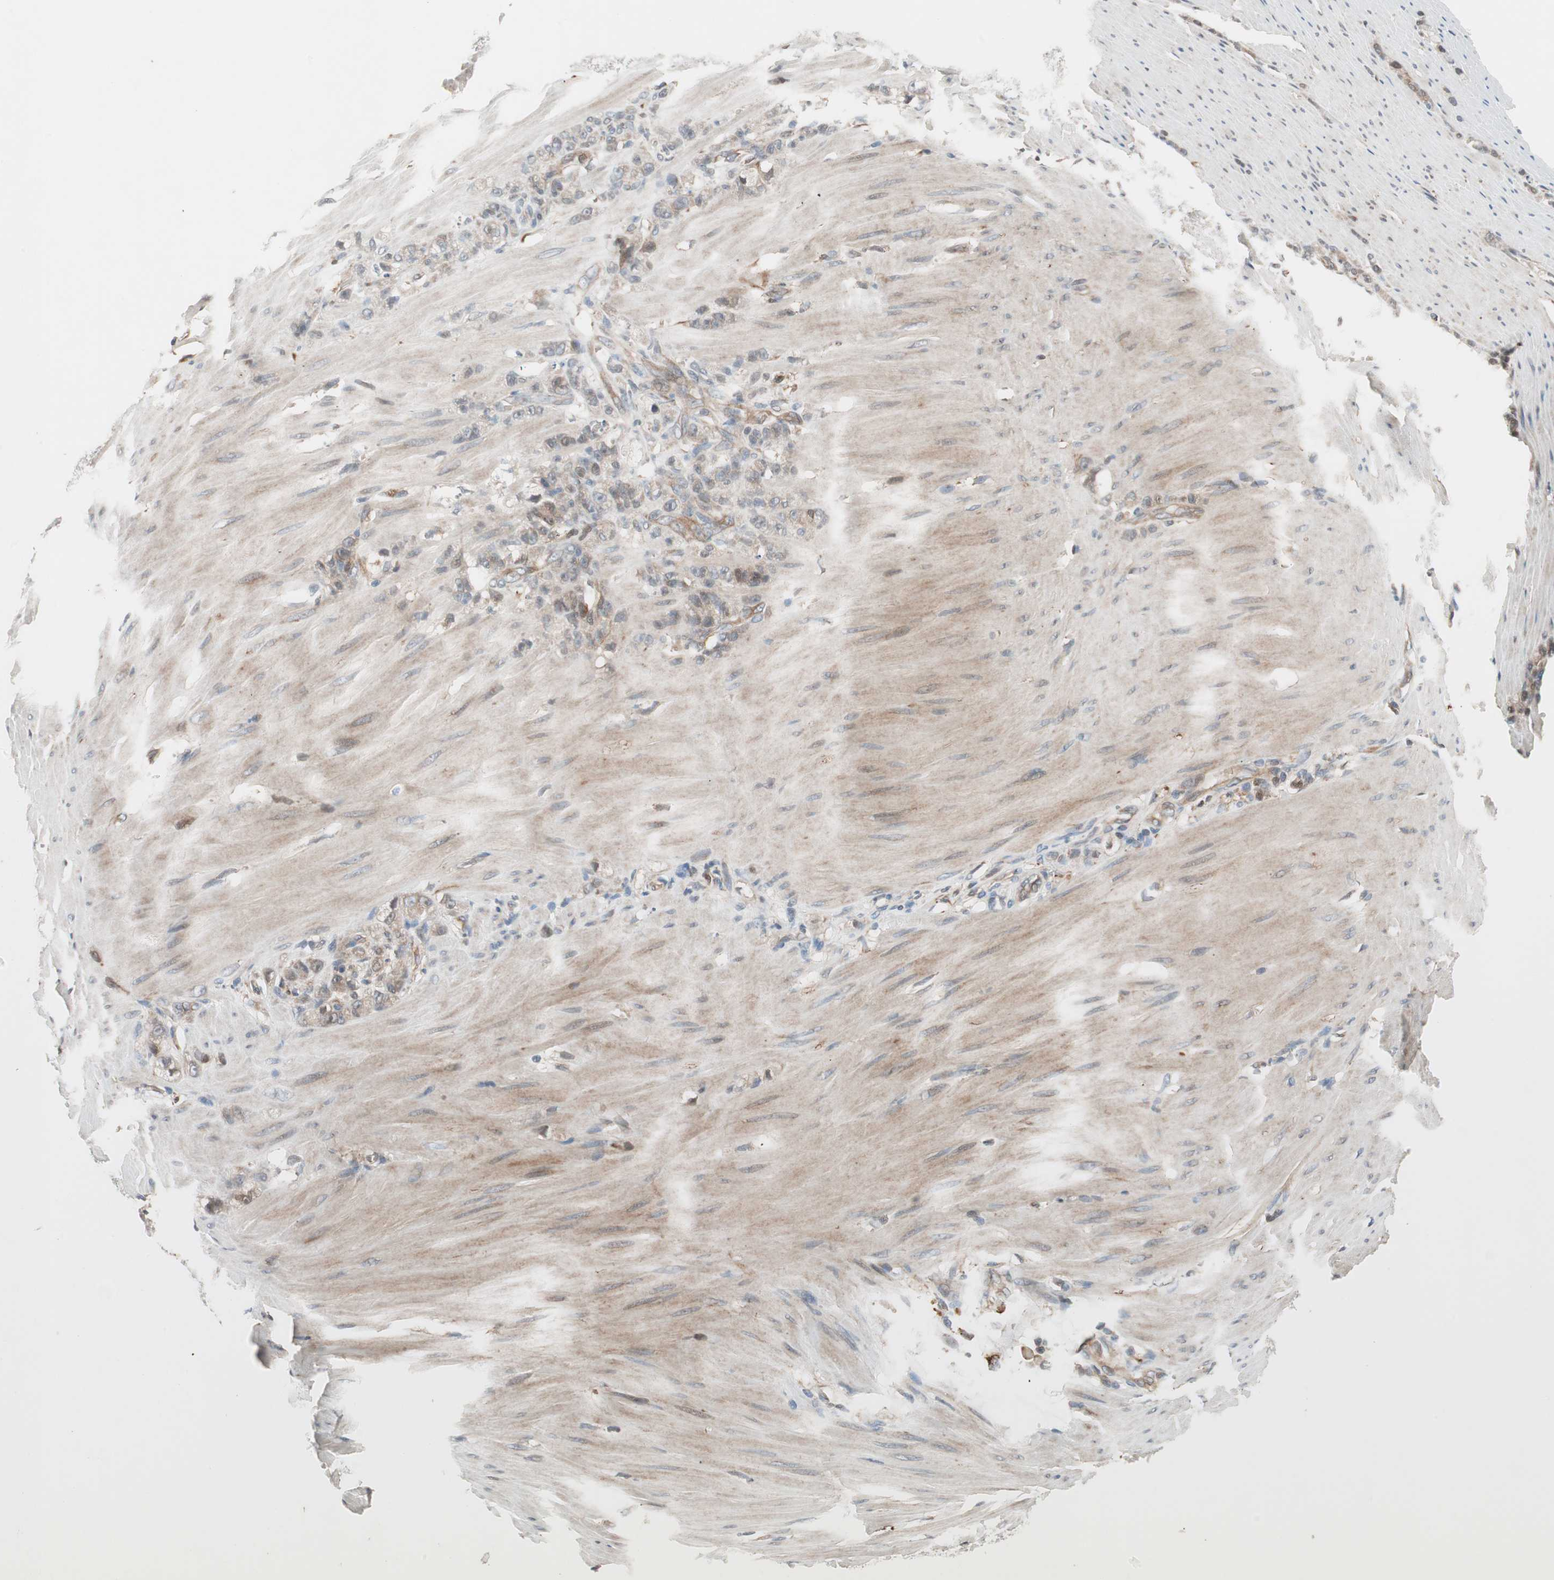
{"staining": {"intensity": "weak", "quantity": "<25%", "location": "cytoplasmic/membranous"}, "tissue": "stomach cancer", "cell_type": "Tumor cells", "image_type": "cancer", "snomed": [{"axis": "morphology", "description": "Adenocarcinoma, NOS"}, {"axis": "topography", "description": "Stomach"}], "caption": "An IHC histopathology image of stomach cancer (adenocarcinoma) is shown. There is no staining in tumor cells of stomach cancer (adenocarcinoma).", "gene": "PIK3R3", "patient": {"sex": "male", "age": 82}}